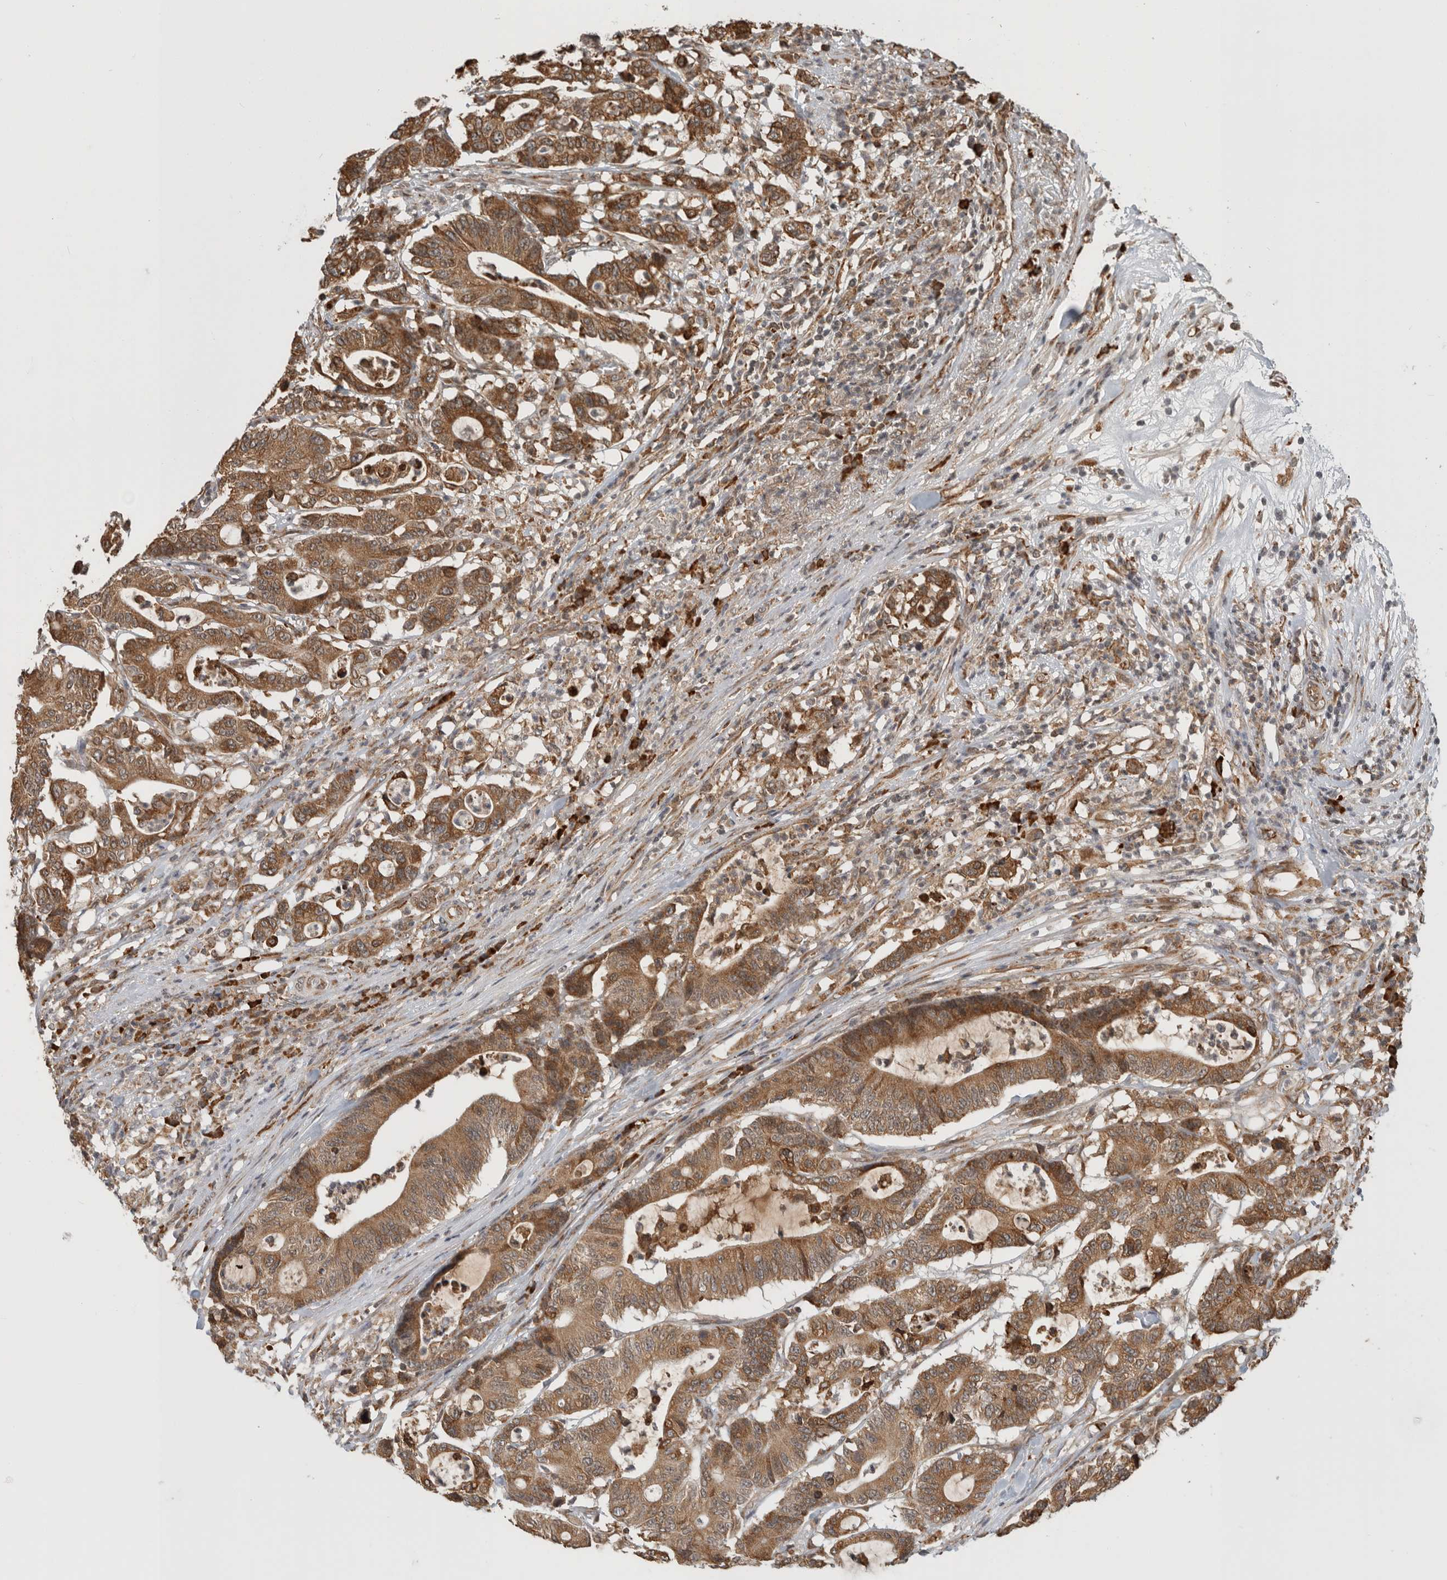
{"staining": {"intensity": "moderate", "quantity": ">75%", "location": "cytoplasmic/membranous"}, "tissue": "colorectal cancer", "cell_type": "Tumor cells", "image_type": "cancer", "snomed": [{"axis": "morphology", "description": "Adenocarcinoma, NOS"}, {"axis": "topography", "description": "Colon"}], "caption": "Colorectal cancer (adenocarcinoma) was stained to show a protein in brown. There is medium levels of moderate cytoplasmic/membranous expression in about >75% of tumor cells.", "gene": "MS4A7", "patient": {"sex": "female", "age": 84}}